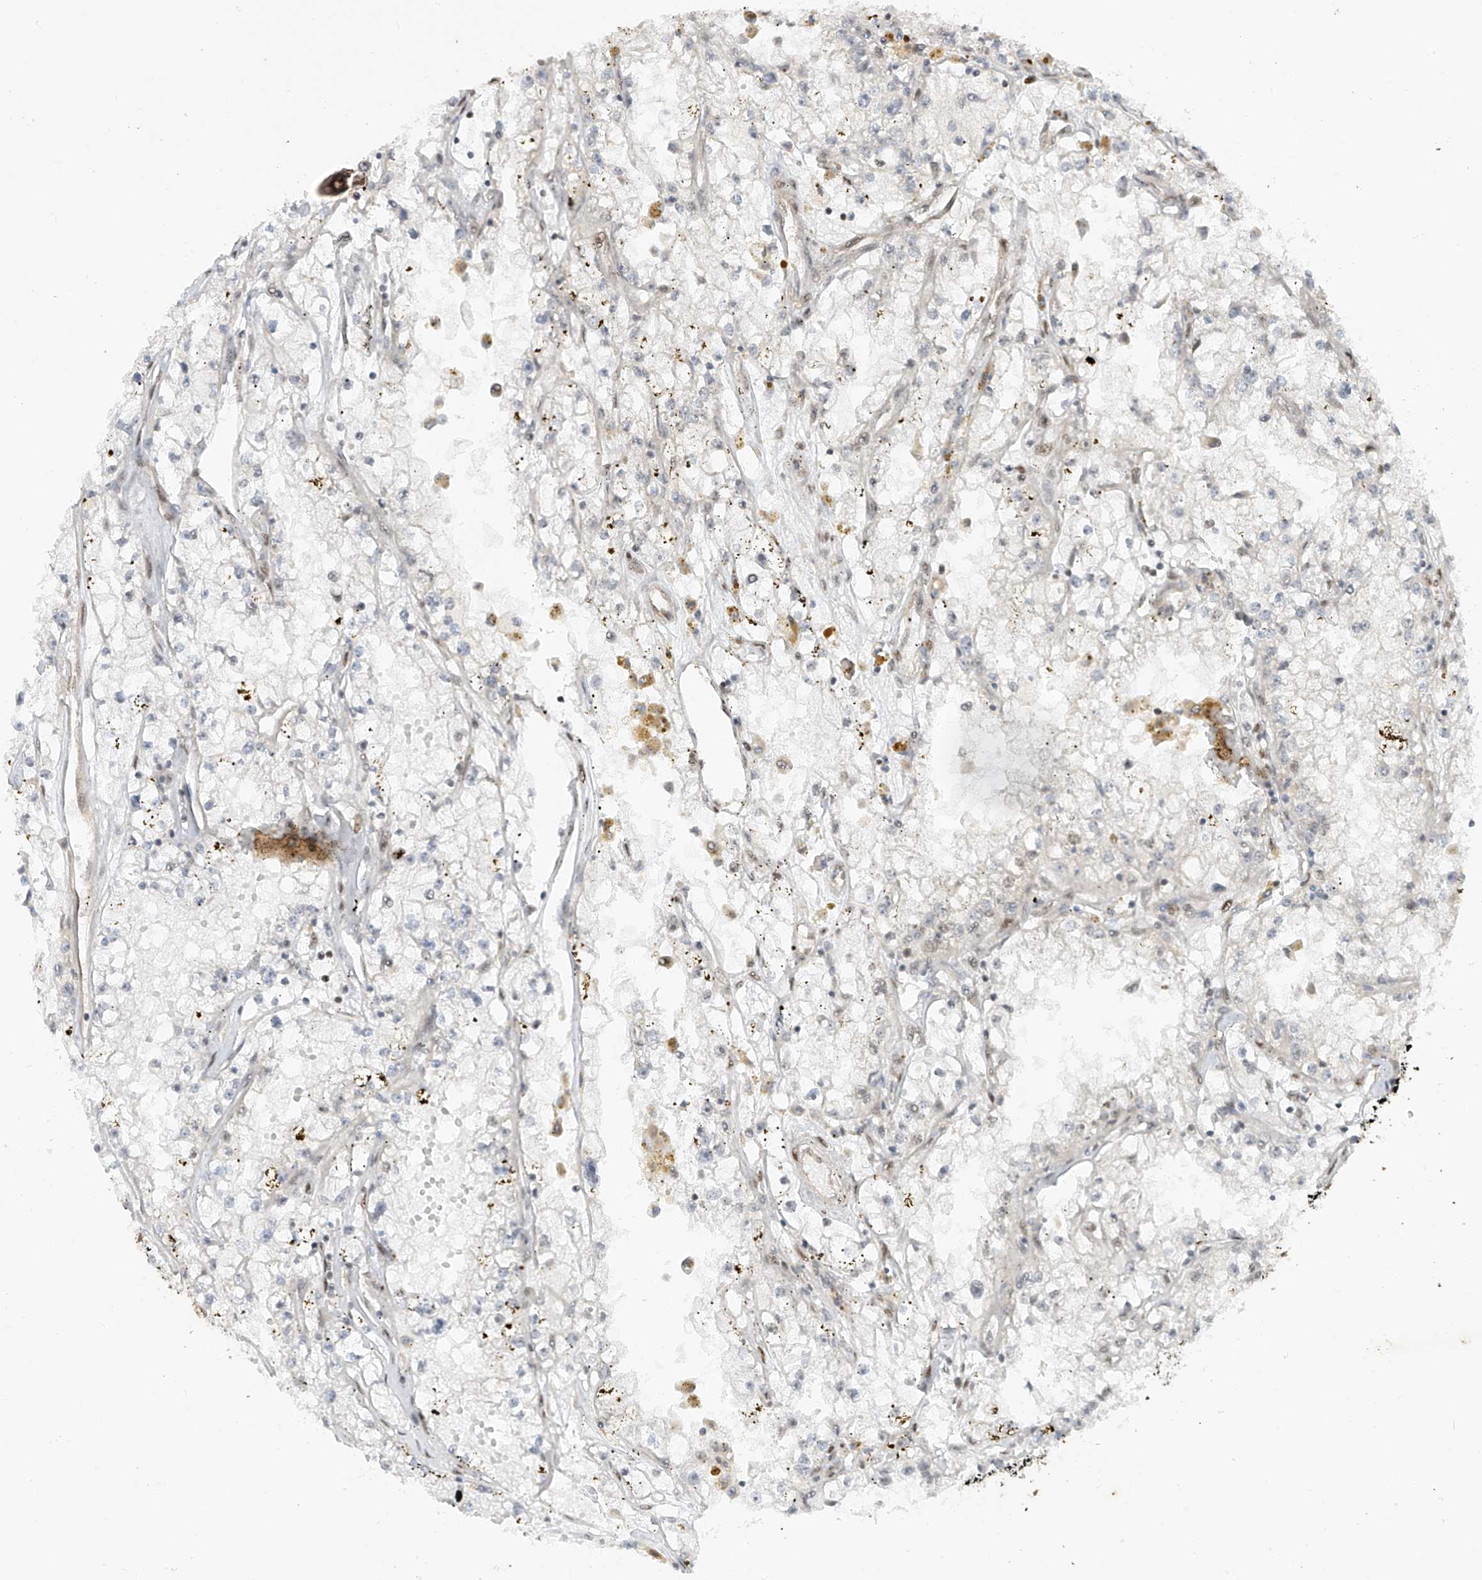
{"staining": {"intensity": "negative", "quantity": "none", "location": "none"}, "tissue": "renal cancer", "cell_type": "Tumor cells", "image_type": "cancer", "snomed": [{"axis": "morphology", "description": "Adenocarcinoma, NOS"}, {"axis": "topography", "description": "Kidney"}], "caption": "A histopathology image of human renal adenocarcinoma is negative for staining in tumor cells.", "gene": "ARHGEF3", "patient": {"sex": "male", "age": 56}}